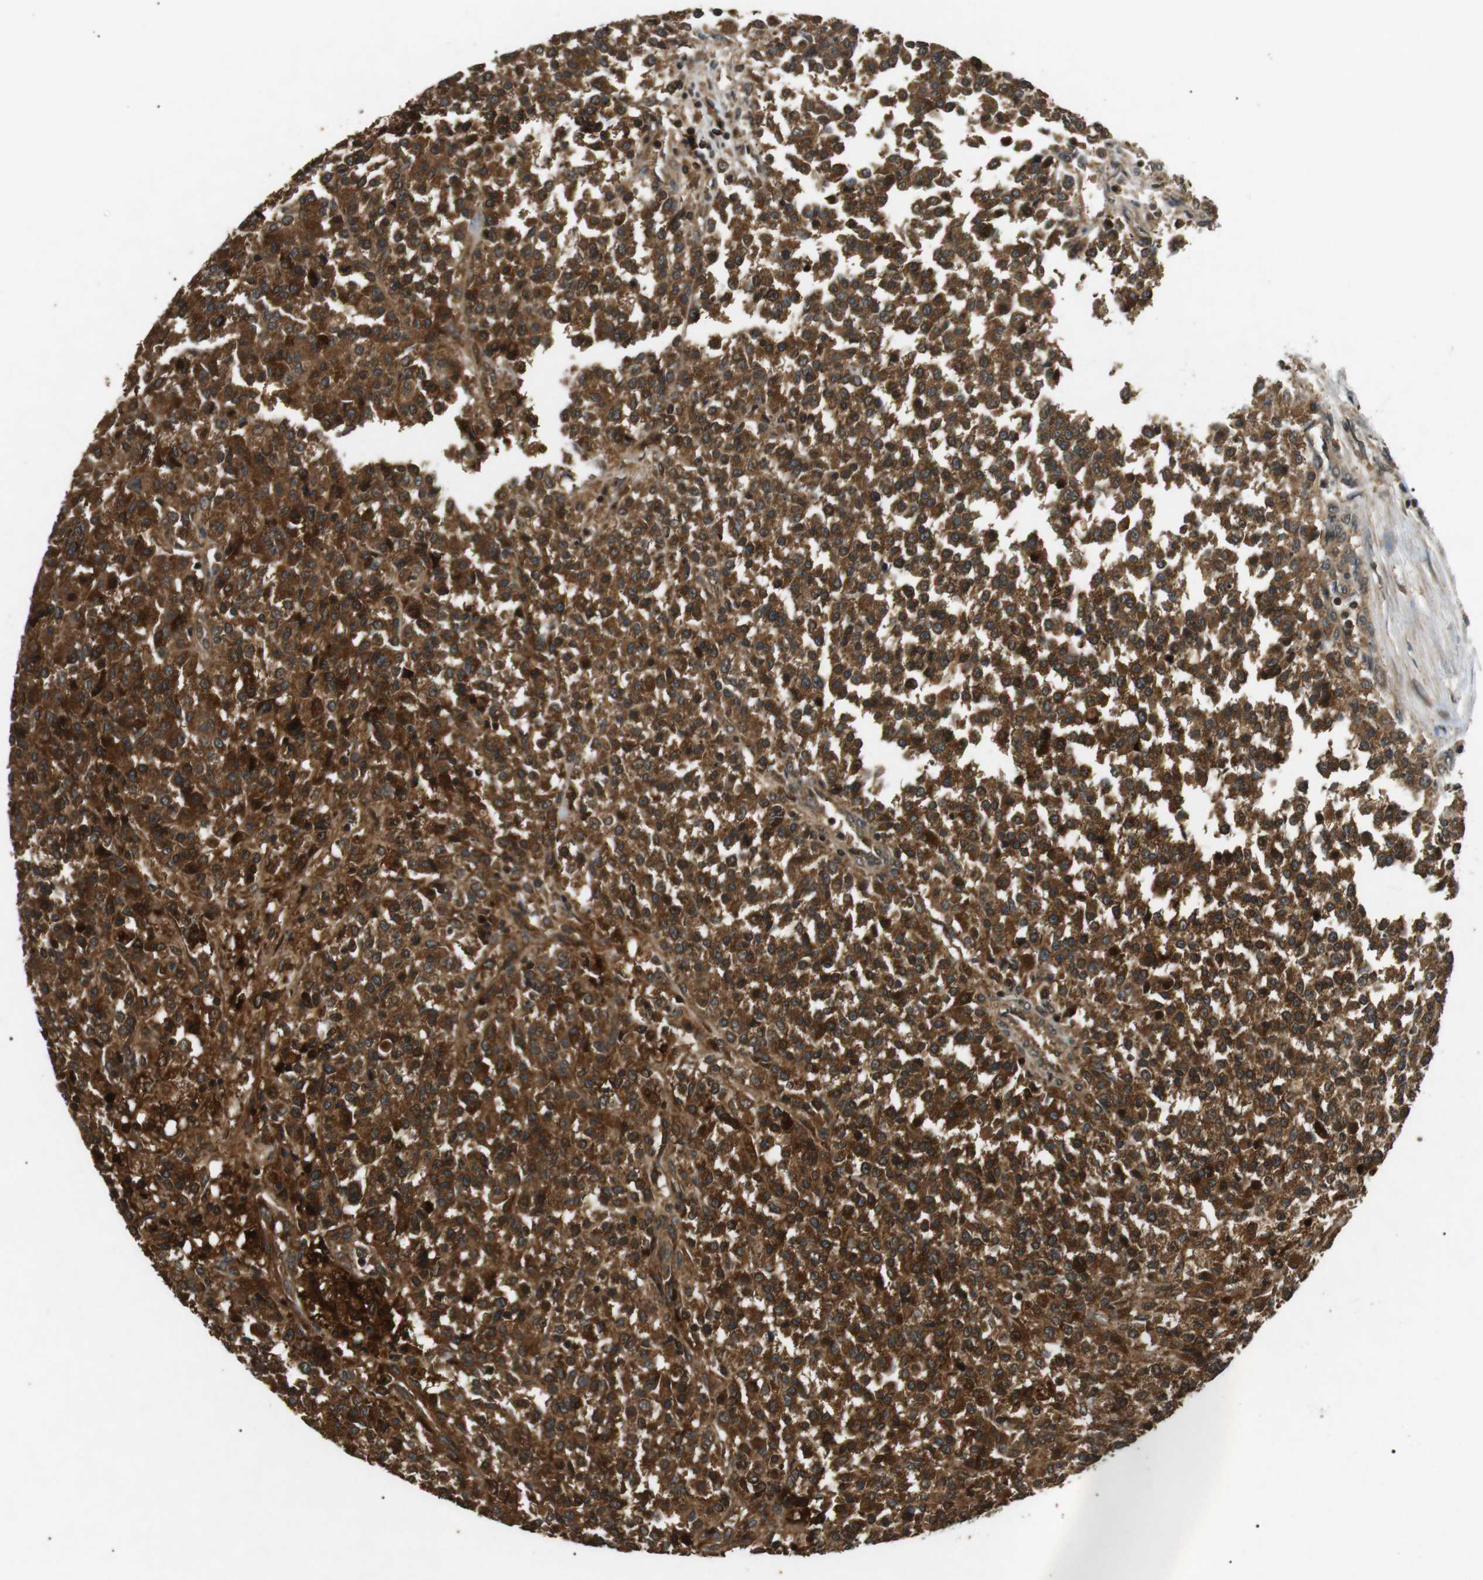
{"staining": {"intensity": "strong", "quantity": ">75%", "location": "cytoplasmic/membranous"}, "tissue": "testis cancer", "cell_type": "Tumor cells", "image_type": "cancer", "snomed": [{"axis": "morphology", "description": "Seminoma, NOS"}, {"axis": "topography", "description": "Testis"}], "caption": "Protein staining by immunohistochemistry (IHC) demonstrates strong cytoplasmic/membranous positivity in about >75% of tumor cells in testis cancer (seminoma).", "gene": "TBC1D15", "patient": {"sex": "male", "age": 59}}